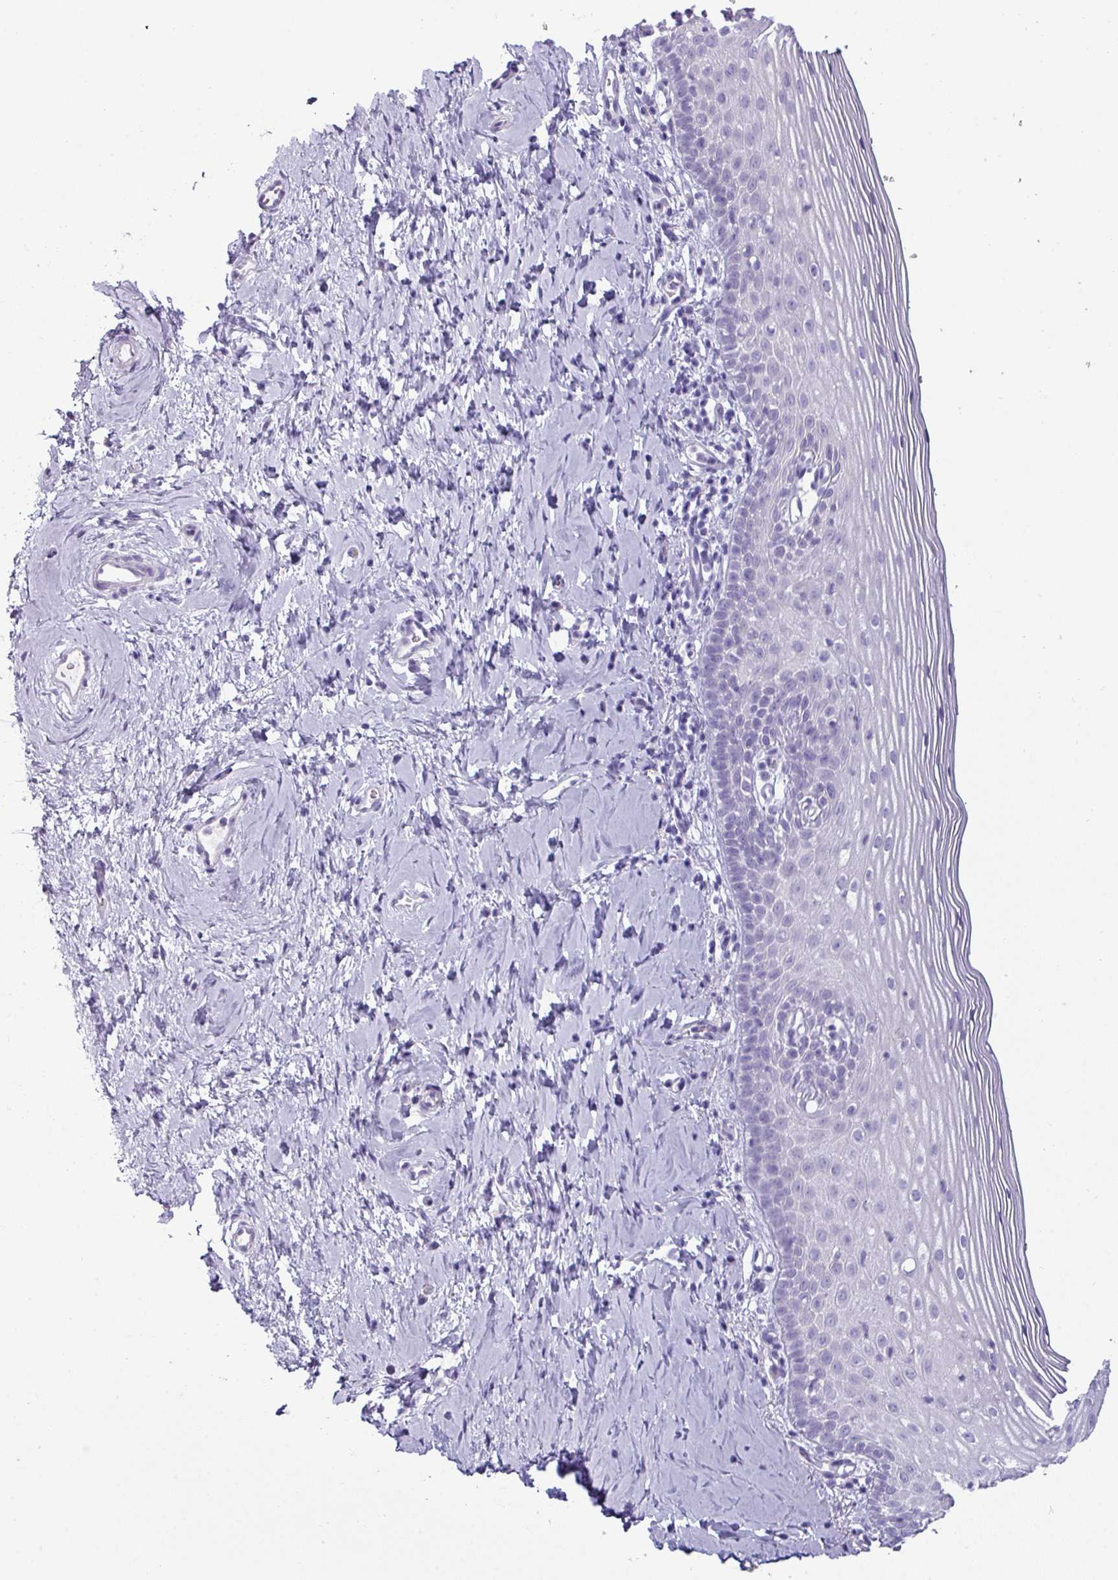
{"staining": {"intensity": "negative", "quantity": "none", "location": "none"}, "tissue": "cervix", "cell_type": "Glandular cells", "image_type": "normal", "snomed": [{"axis": "morphology", "description": "Normal tissue, NOS"}, {"axis": "topography", "description": "Cervix"}], "caption": "An image of cervix stained for a protein exhibits no brown staining in glandular cells.", "gene": "VCX2", "patient": {"sex": "female", "age": 44}}